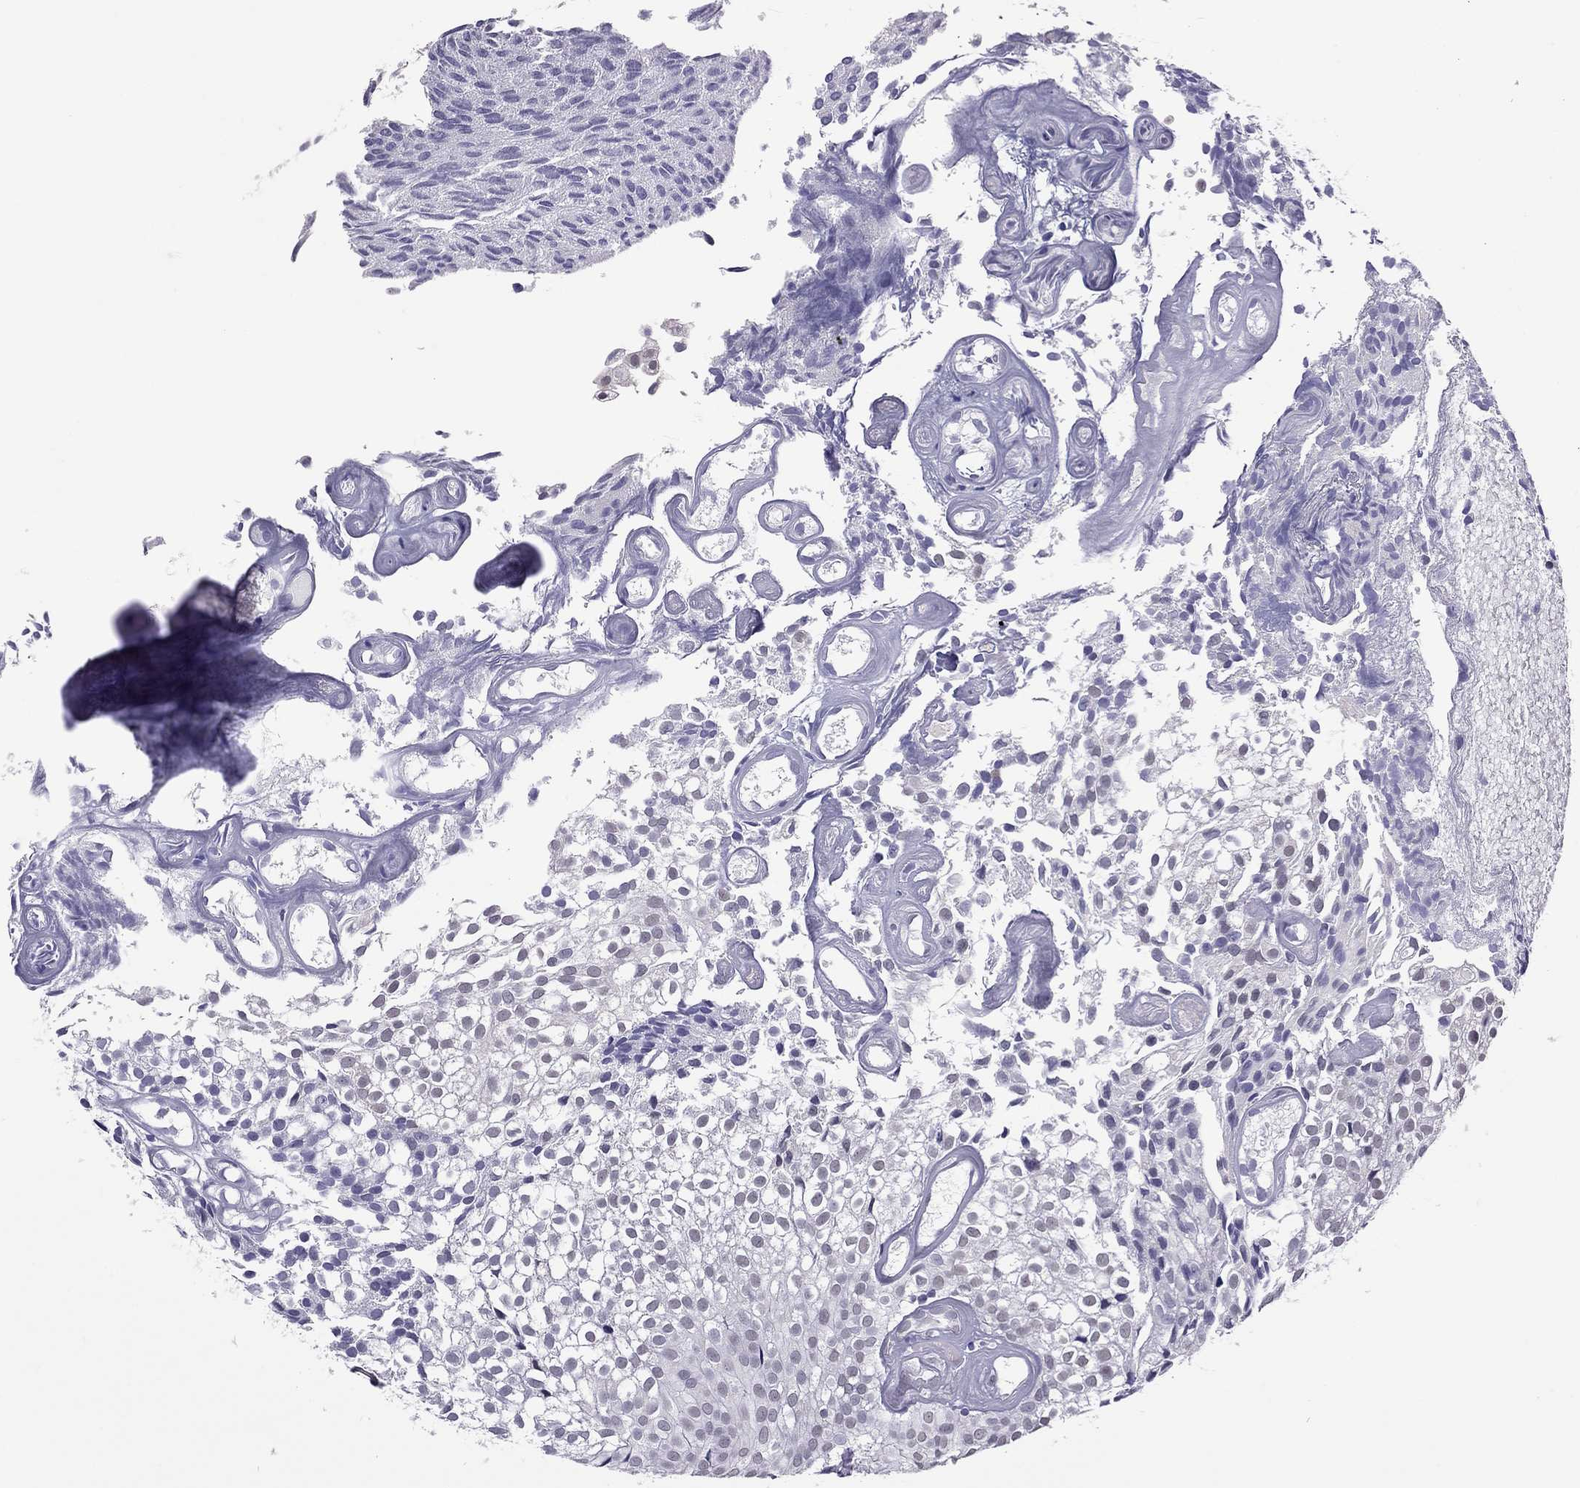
{"staining": {"intensity": "negative", "quantity": "none", "location": "none"}, "tissue": "urothelial cancer", "cell_type": "Tumor cells", "image_type": "cancer", "snomed": [{"axis": "morphology", "description": "Urothelial carcinoma, Low grade"}, {"axis": "topography", "description": "Urinary bladder"}], "caption": "The micrograph reveals no staining of tumor cells in urothelial carcinoma (low-grade). The staining was performed using DAB (3,3'-diaminobenzidine) to visualize the protein expression in brown, while the nuclei were stained in blue with hematoxylin (Magnification: 20x).", "gene": "PPP1R3A", "patient": {"sex": "male", "age": 89}}